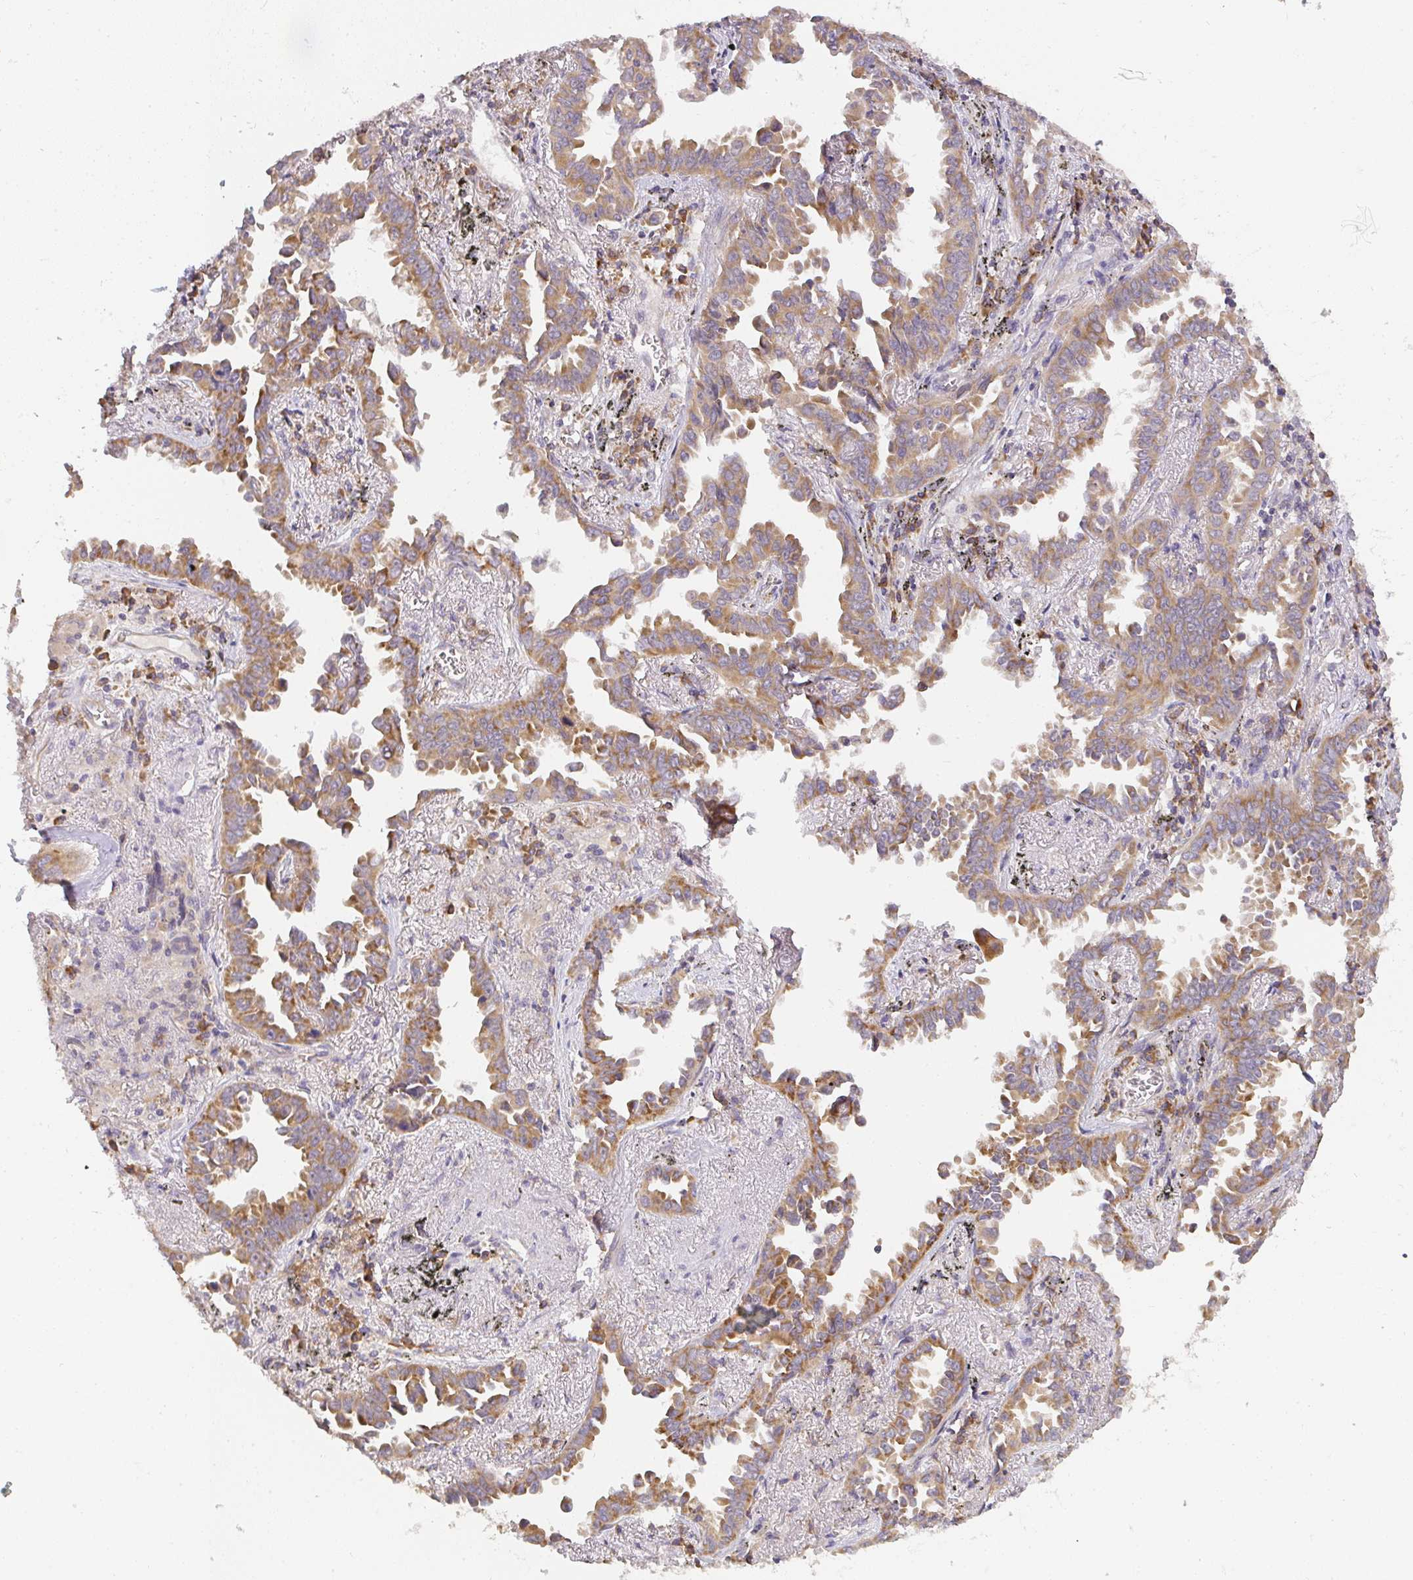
{"staining": {"intensity": "moderate", "quantity": ">75%", "location": "cytoplasmic/membranous"}, "tissue": "lung cancer", "cell_type": "Tumor cells", "image_type": "cancer", "snomed": [{"axis": "morphology", "description": "Adenocarcinoma, NOS"}, {"axis": "topography", "description": "Lung"}], "caption": "Protein staining displays moderate cytoplasmic/membranous expression in approximately >75% of tumor cells in lung cancer (adenocarcinoma).", "gene": "SLC35B3", "patient": {"sex": "male", "age": 68}}